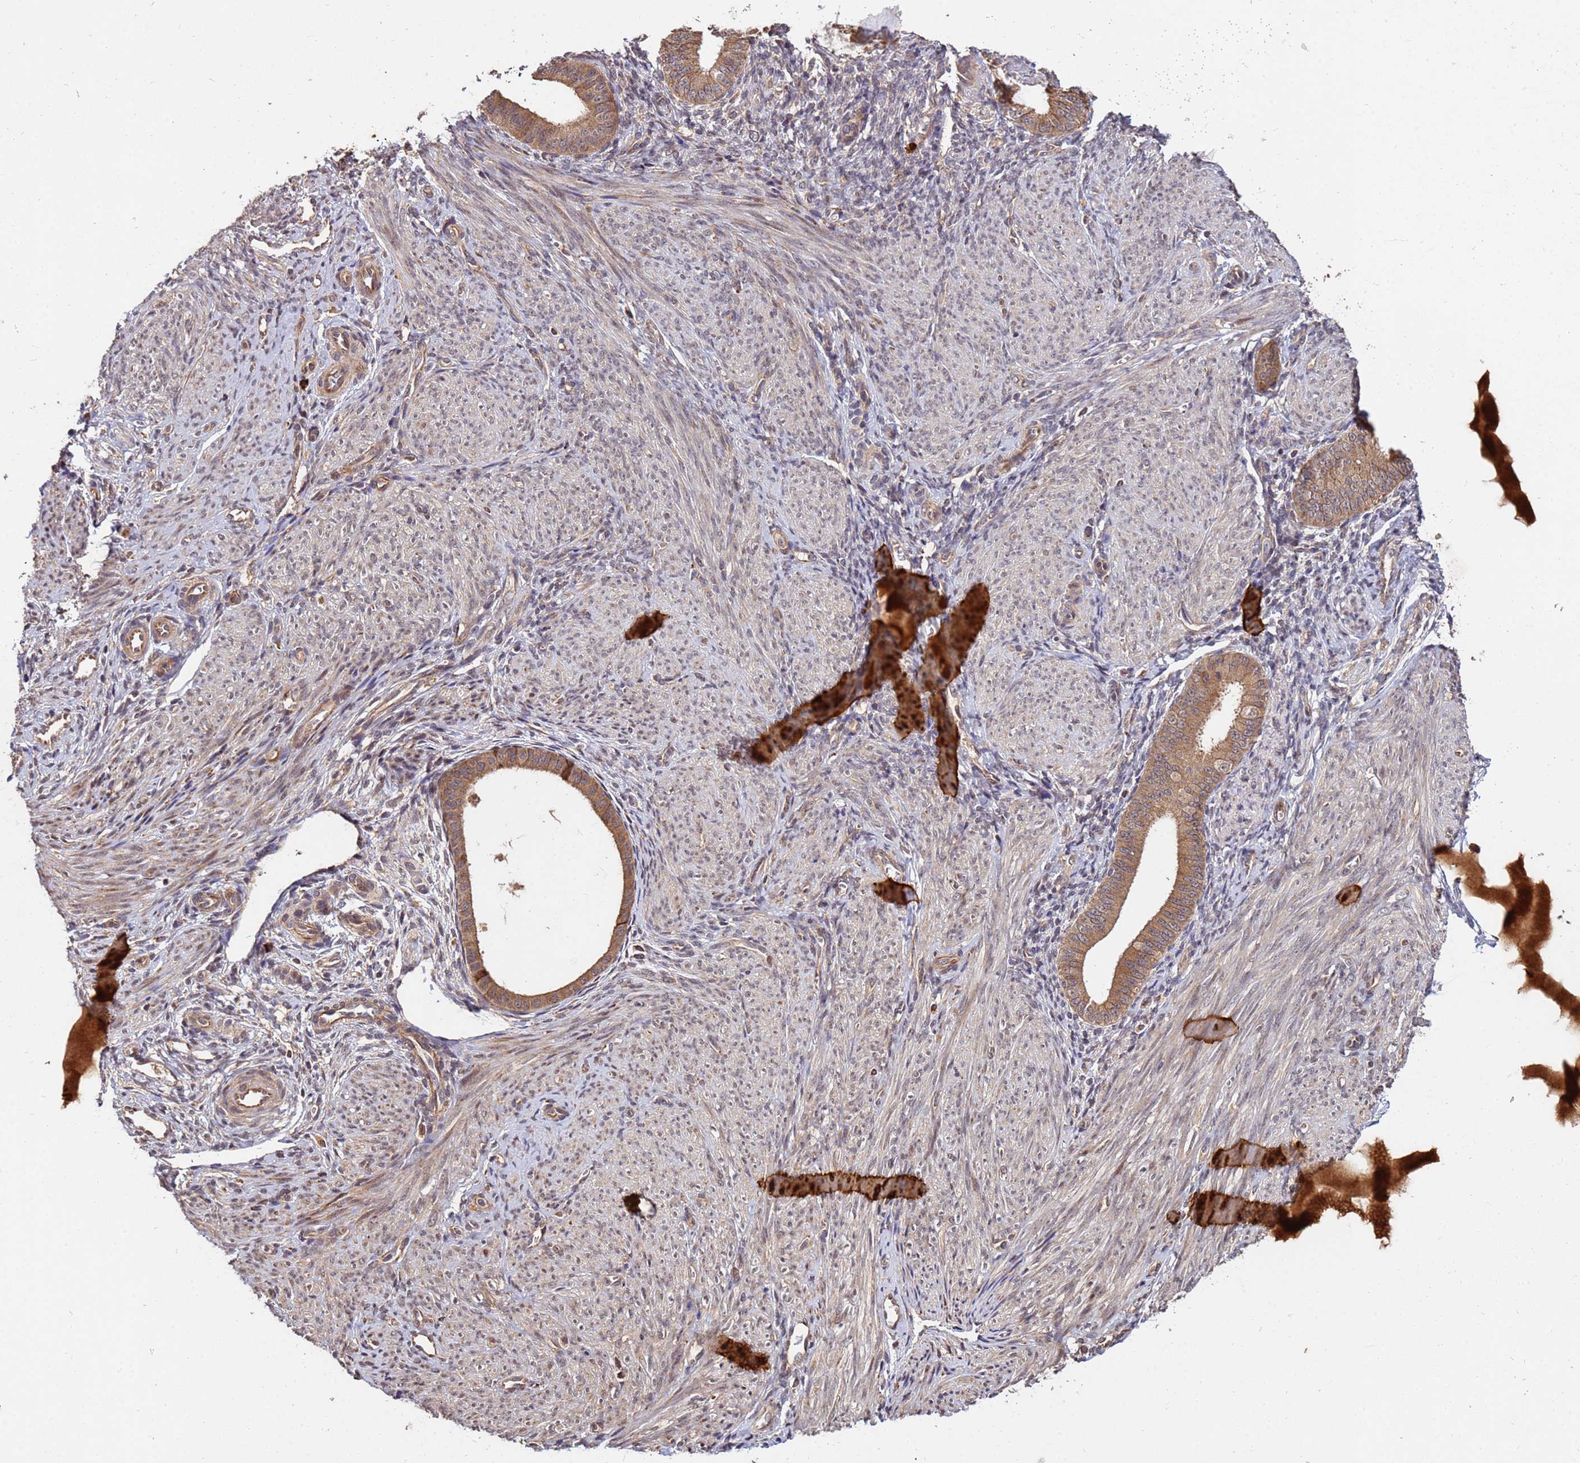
{"staining": {"intensity": "moderate", "quantity": "<25%", "location": "cytoplasmic/membranous"}, "tissue": "endometrium", "cell_type": "Cells in endometrial stroma", "image_type": "normal", "snomed": [{"axis": "morphology", "description": "Normal tissue, NOS"}, {"axis": "topography", "description": "Endometrium"}], "caption": "Human endometrium stained for a protein (brown) exhibits moderate cytoplasmic/membranous positive positivity in about <25% of cells in endometrial stroma.", "gene": "ZNF619", "patient": {"sex": "female", "age": 49}}